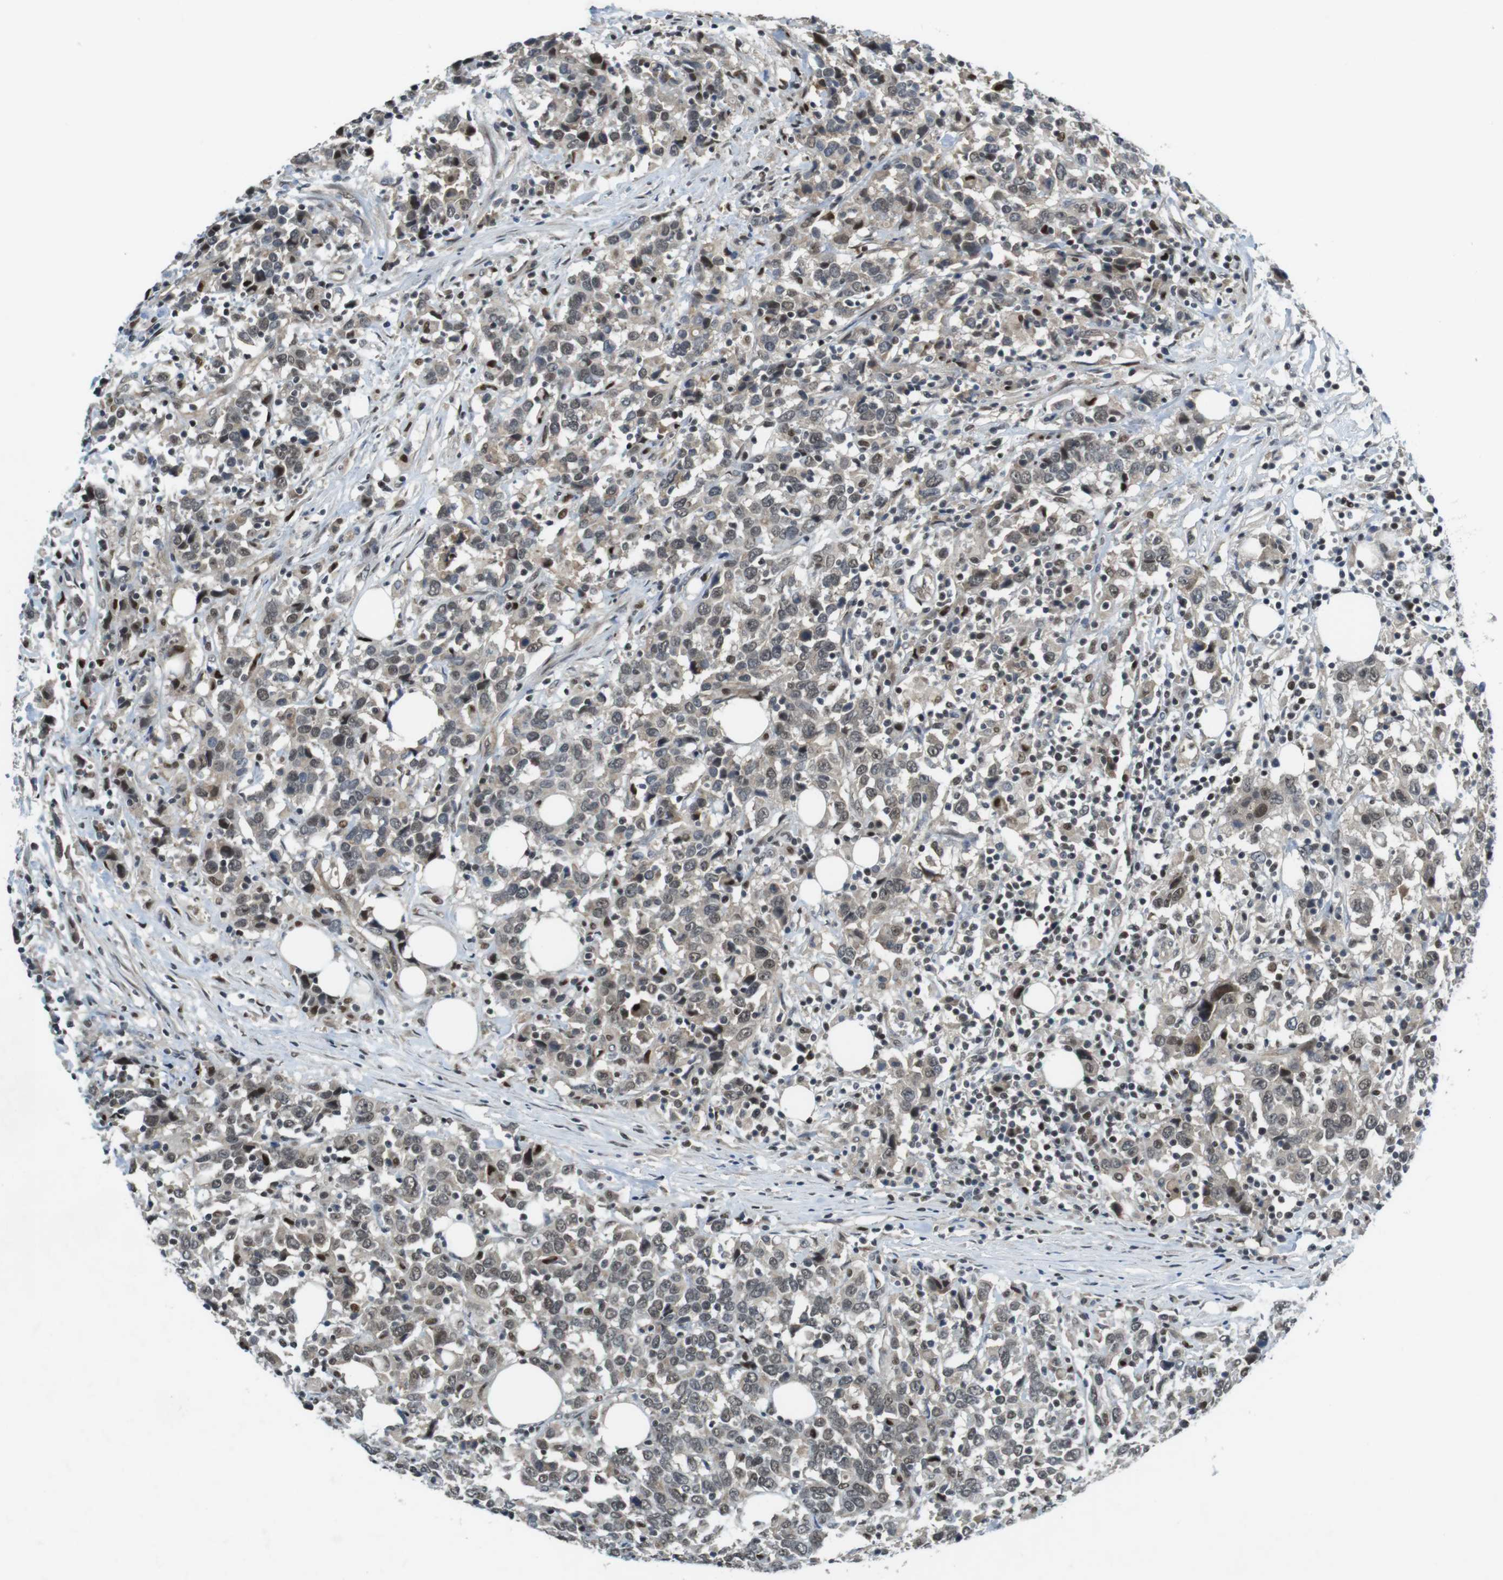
{"staining": {"intensity": "weak", "quantity": ">75%", "location": "cytoplasmic/membranous,nuclear"}, "tissue": "urothelial cancer", "cell_type": "Tumor cells", "image_type": "cancer", "snomed": [{"axis": "morphology", "description": "Urothelial carcinoma, High grade"}, {"axis": "topography", "description": "Urinary bladder"}], "caption": "Human urothelial carcinoma (high-grade) stained for a protein (brown) demonstrates weak cytoplasmic/membranous and nuclear positive staining in about >75% of tumor cells.", "gene": "MAPKAPK5", "patient": {"sex": "male", "age": 61}}